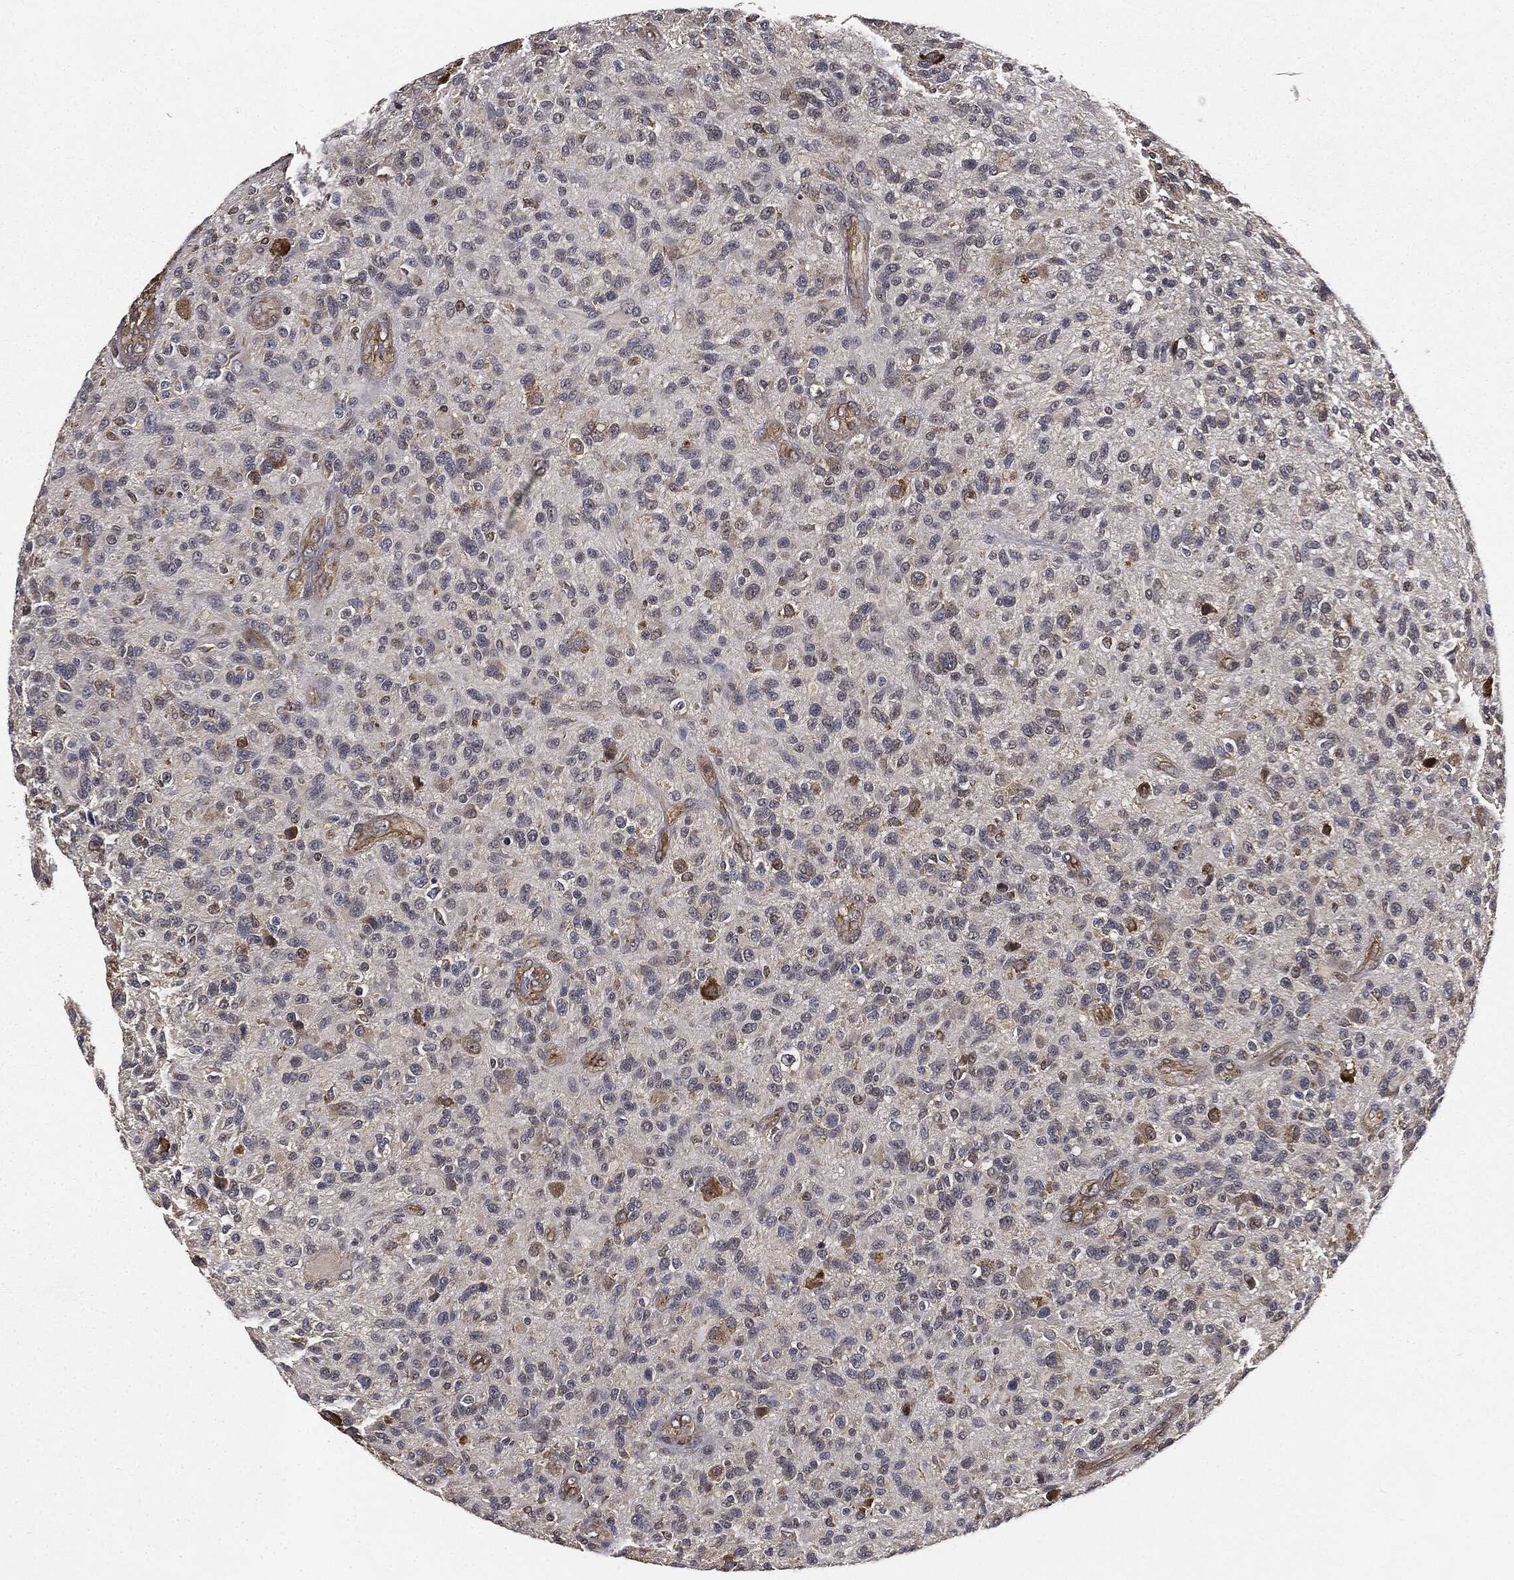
{"staining": {"intensity": "negative", "quantity": "none", "location": "none"}, "tissue": "glioma", "cell_type": "Tumor cells", "image_type": "cancer", "snomed": [{"axis": "morphology", "description": "Glioma, malignant, High grade"}, {"axis": "topography", "description": "Brain"}], "caption": "Immunohistochemistry (IHC) micrograph of glioma stained for a protein (brown), which exhibits no expression in tumor cells. Brightfield microscopy of IHC stained with DAB (brown) and hematoxylin (blue), captured at high magnification.", "gene": "MIER2", "patient": {"sex": "male", "age": 47}}